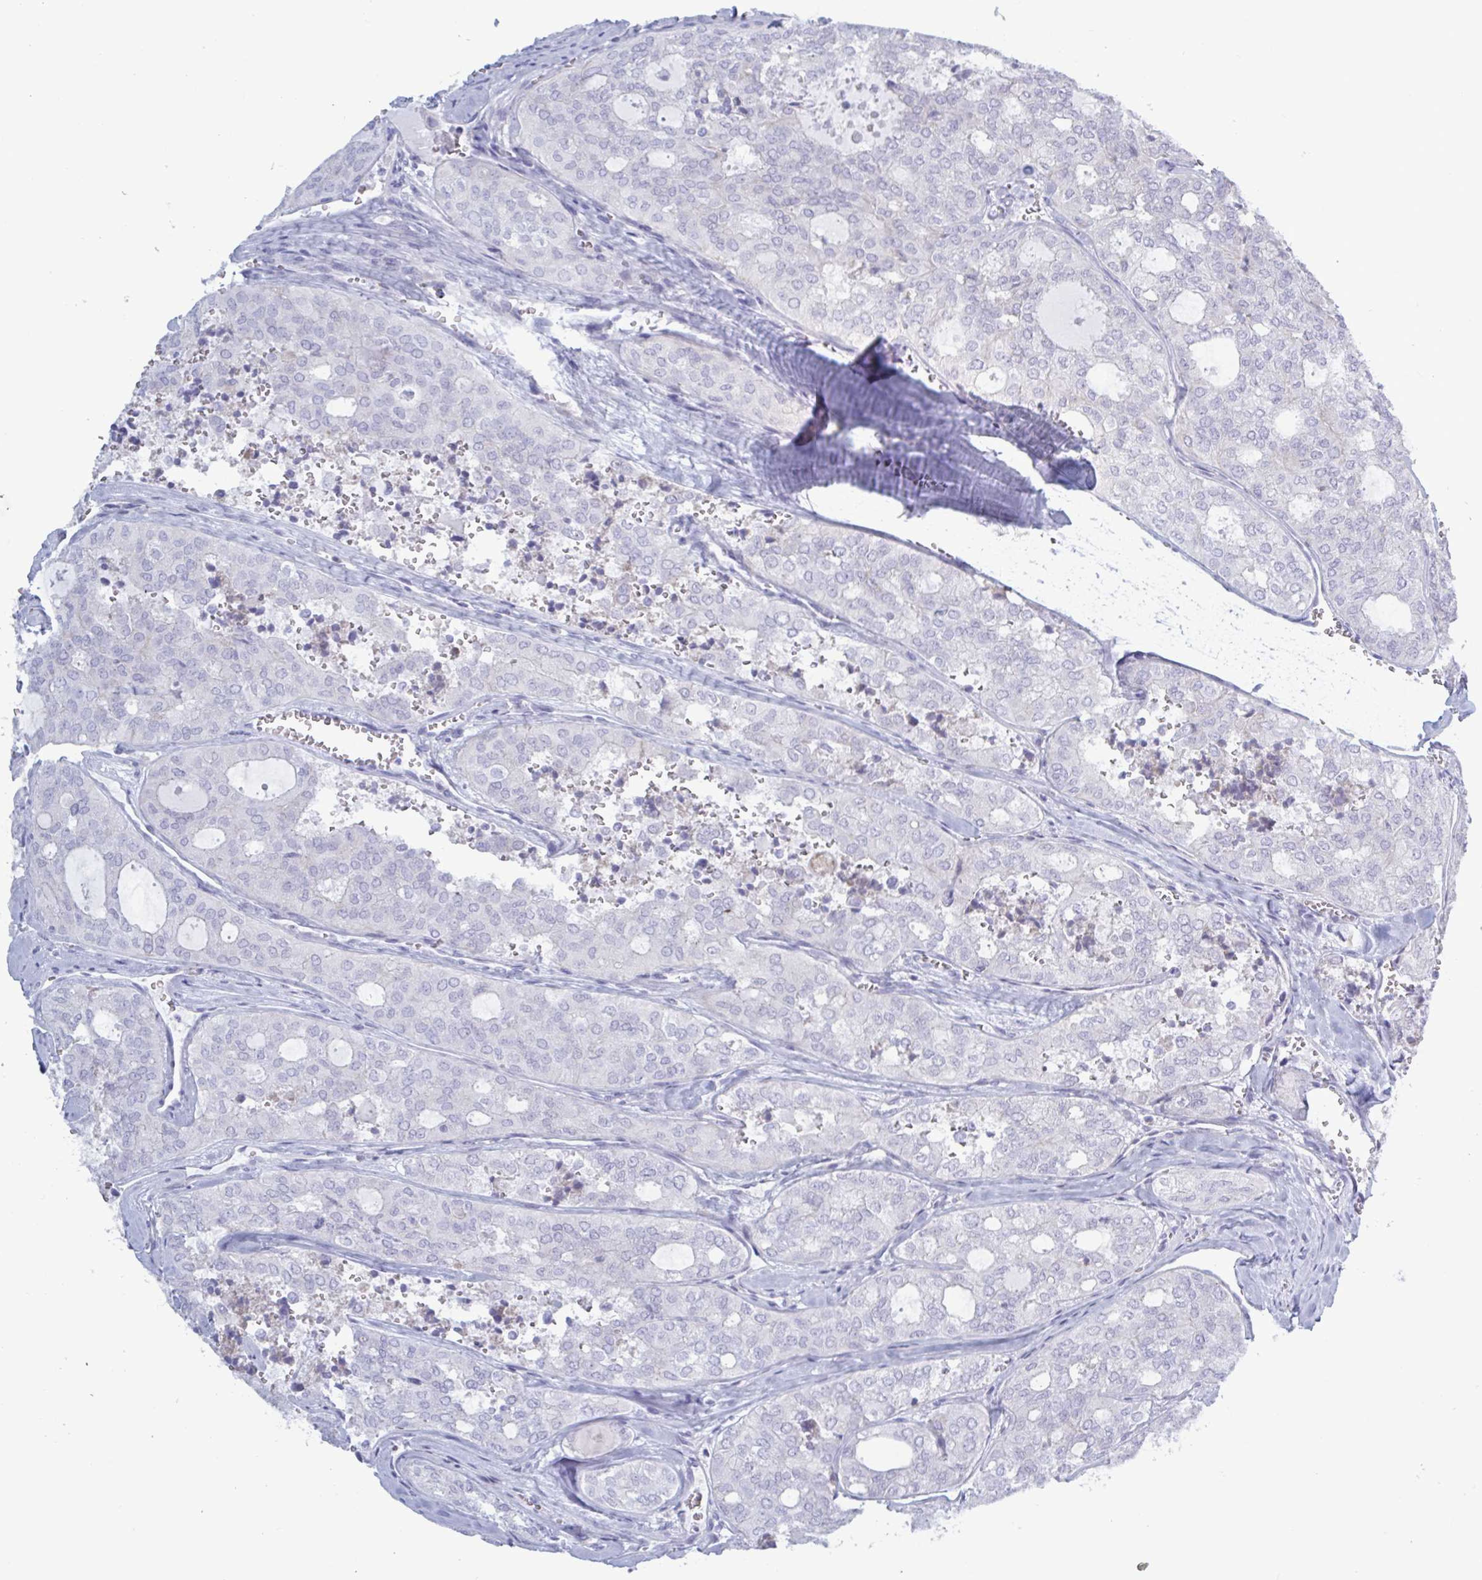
{"staining": {"intensity": "negative", "quantity": "none", "location": "none"}, "tissue": "thyroid cancer", "cell_type": "Tumor cells", "image_type": "cancer", "snomed": [{"axis": "morphology", "description": "Follicular adenoma carcinoma, NOS"}, {"axis": "topography", "description": "Thyroid gland"}], "caption": "Tumor cells show no significant protein staining in thyroid cancer.", "gene": "ATG9A", "patient": {"sex": "male", "age": 75}}